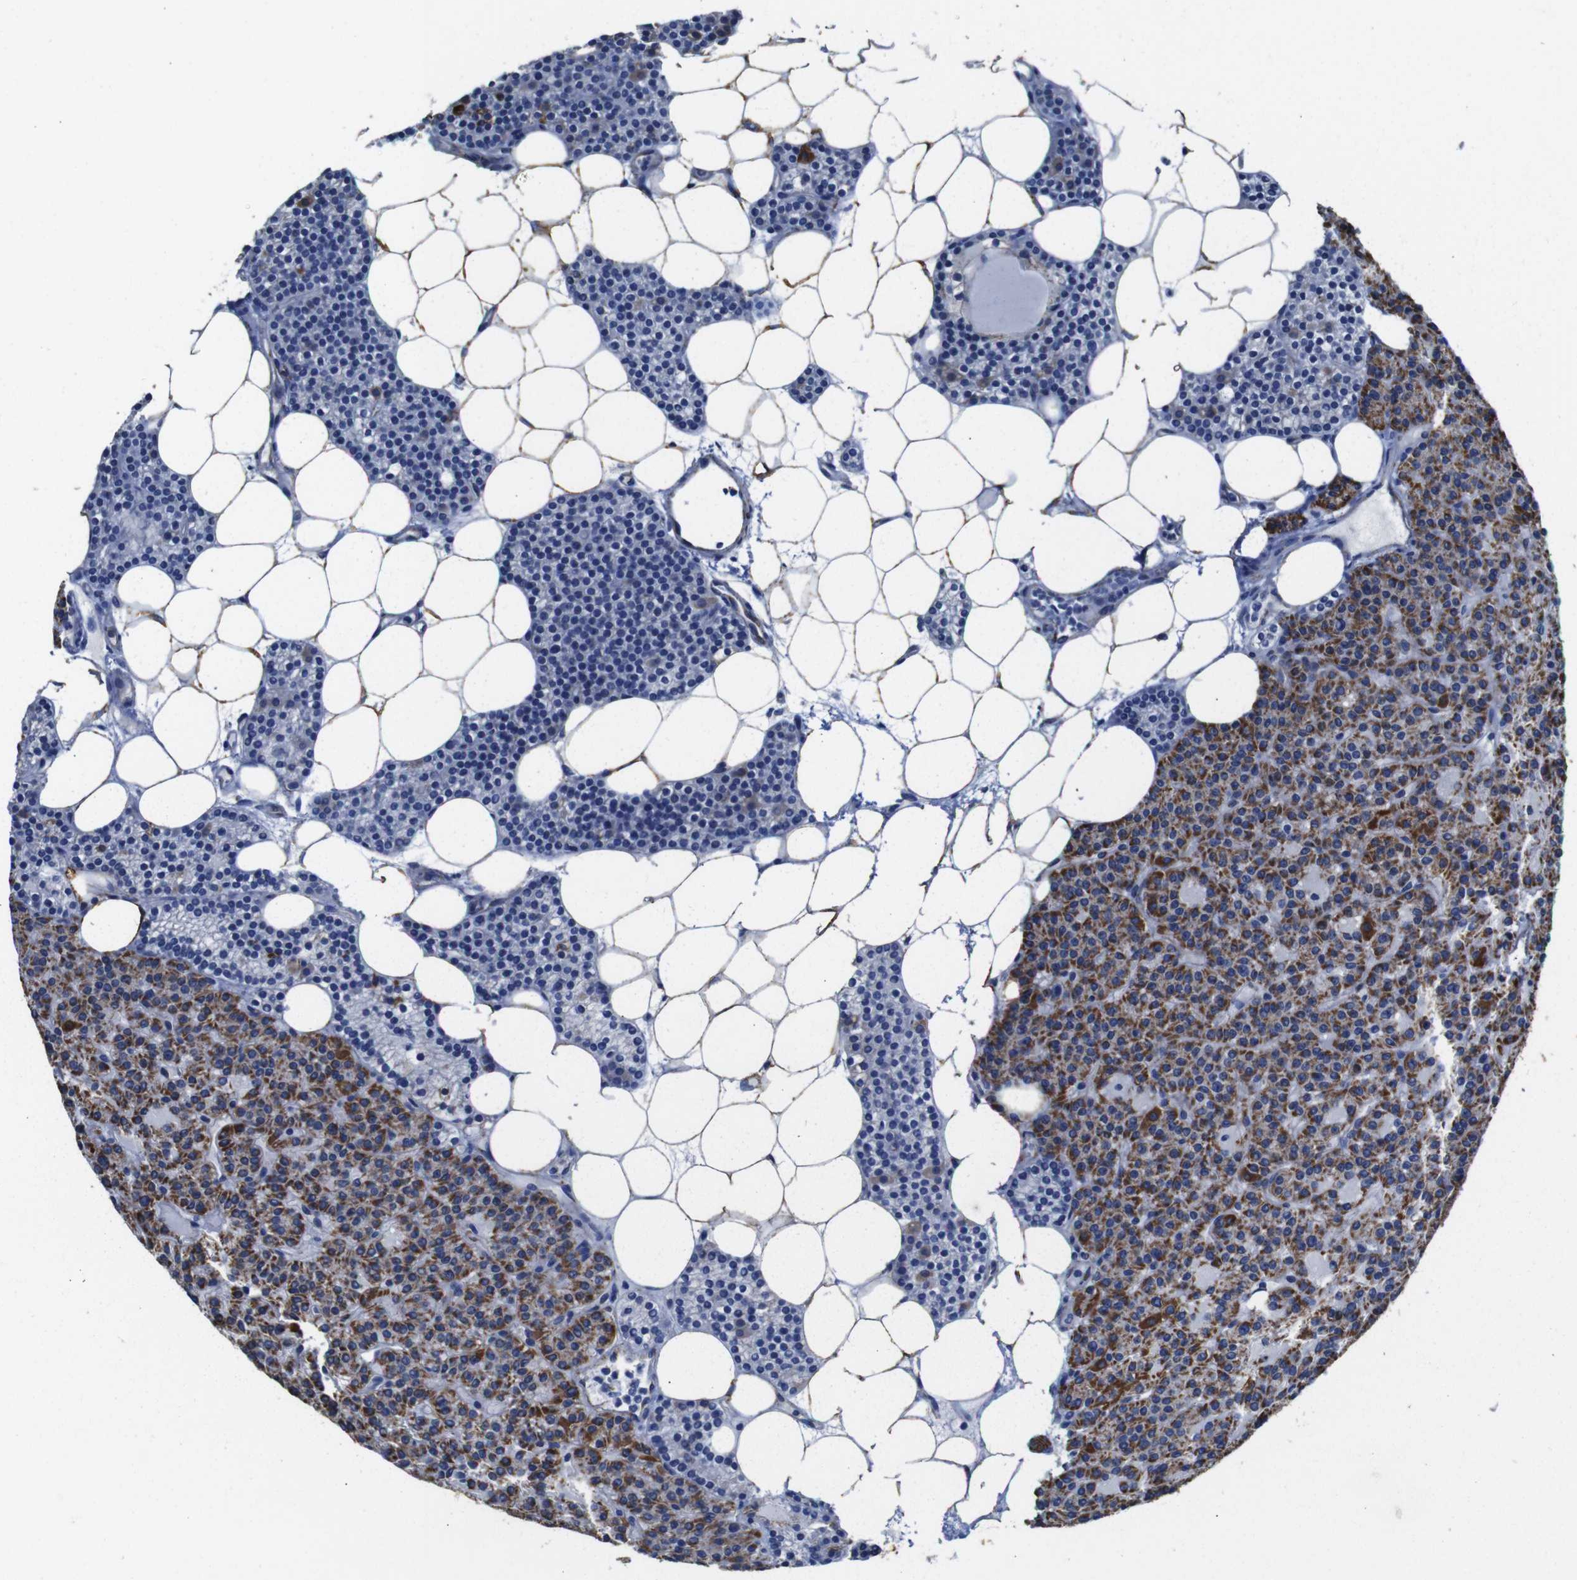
{"staining": {"intensity": "strong", "quantity": "25%-75%", "location": "cytoplasmic/membranous"}, "tissue": "parathyroid gland", "cell_type": "Glandular cells", "image_type": "normal", "snomed": [{"axis": "morphology", "description": "Normal tissue, NOS"}, {"axis": "morphology", "description": "Adenoma, NOS"}, {"axis": "topography", "description": "Parathyroid gland"}], "caption": "Immunohistochemistry (IHC) image of benign parathyroid gland: human parathyroid gland stained using immunohistochemistry exhibits high levels of strong protein expression localized specifically in the cytoplasmic/membranous of glandular cells, appearing as a cytoplasmic/membranous brown color.", "gene": "MAOA", "patient": {"sex": "female", "age": 51}}